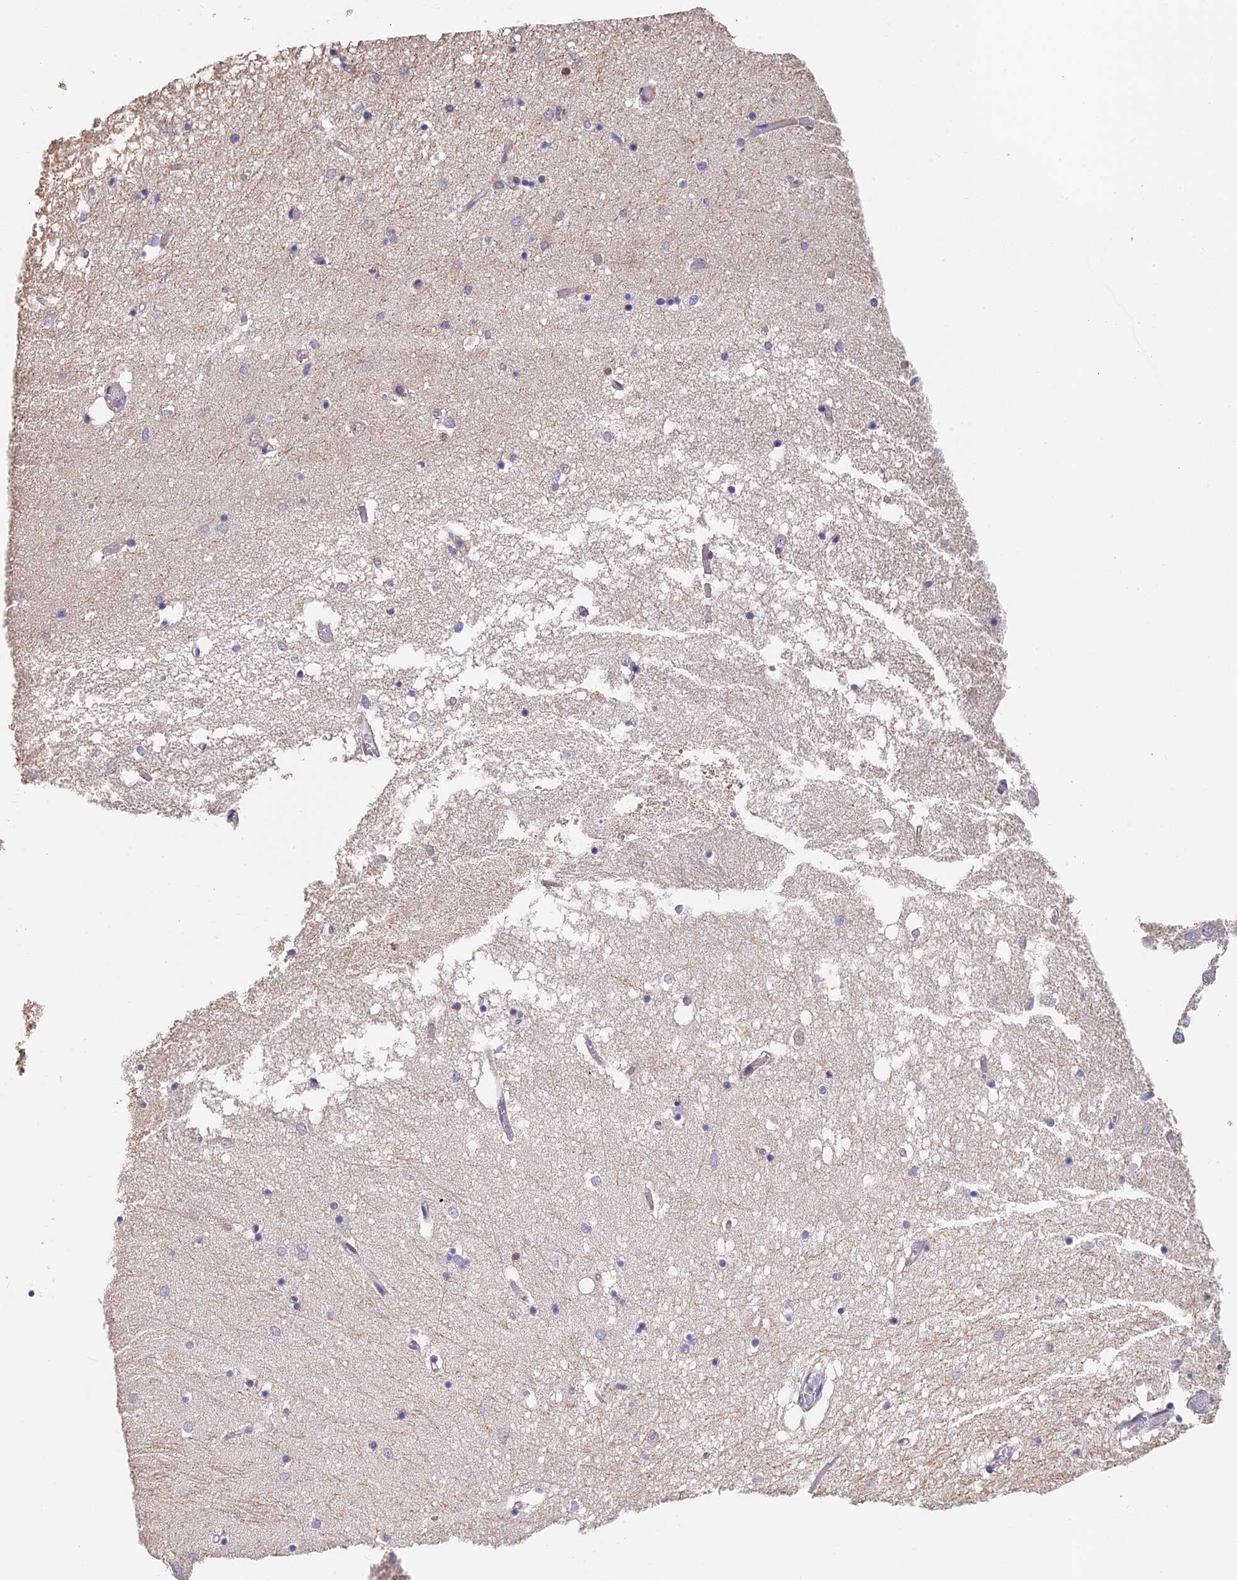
{"staining": {"intensity": "negative", "quantity": "none", "location": "none"}, "tissue": "hippocampus", "cell_type": "Glial cells", "image_type": "normal", "snomed": [{"axis": "morphology", "description": "Normal tissue, NOS"}, {"axis": "topography", "description": "Hippocampus"}], "caption": "Normal hippocampus was stained to show a protein in brown. There is no significant positivity in glial cells. Brightfield microscopy of immunohistochemistry (IHC) stained with DAB (brown) and hematoxylin (blue), captured at high magnification.", "gene": "SLC11A1", "patient": {"sex": "male", "age": 70}}